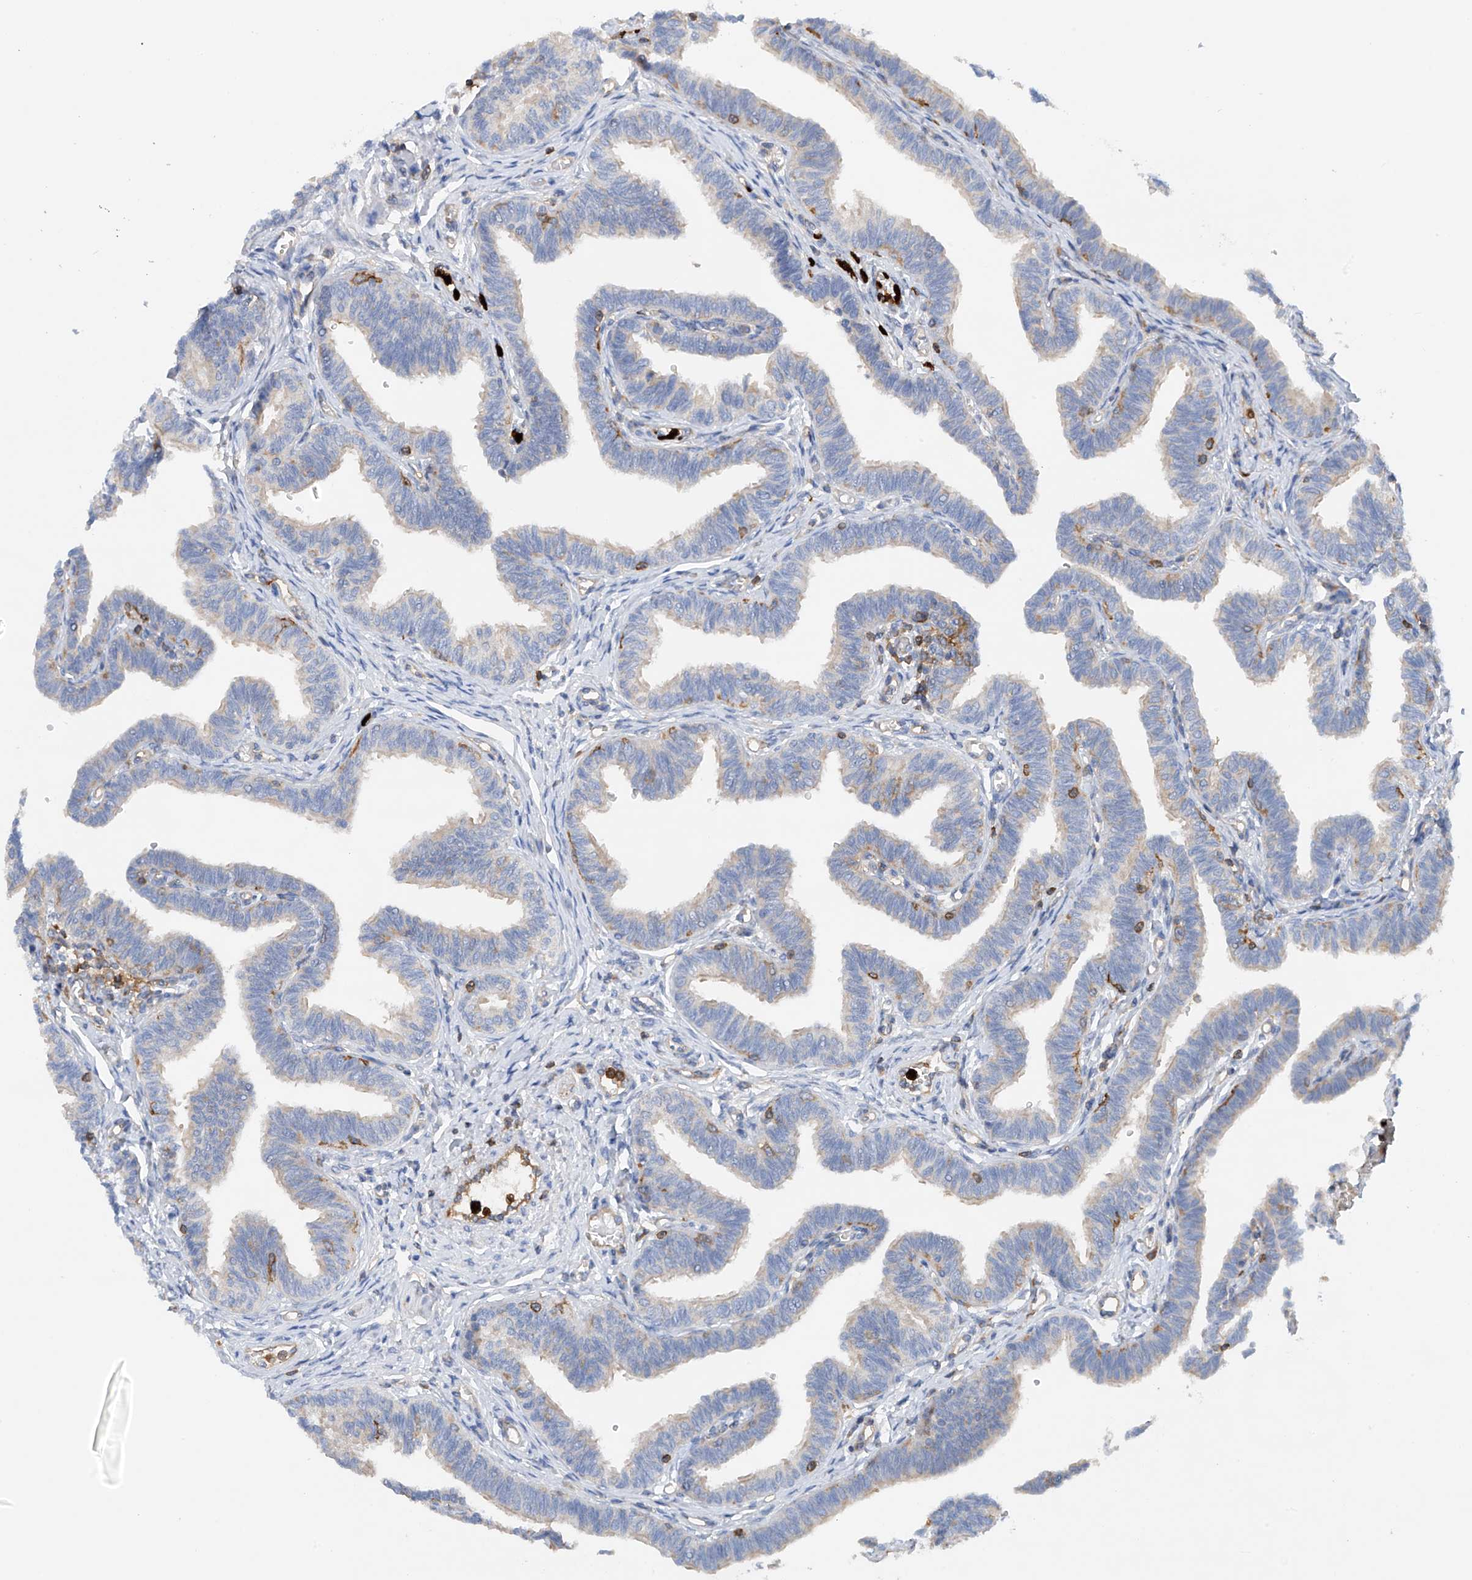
{"staining": {"intensity": "weak", "quantity": "<25%", "location": "cytoplasmic/membranous"}, "tissue": "fallopian tube", "cell_type": "Glandular cells", "image_type": "normal", "snomed": [{"axis": "morphology", "description": "Normal tissue, NOS"}, {"axis": "topography", "description": "Fallopian tube"}, {"axis": "topography", "description": "Ovary"}], "caption": "Glandular cells are negative for brown protein staining in benign fallopian tube.", "gene": "PHACTR2", "patient": {"sex": "female", "age": 23}}